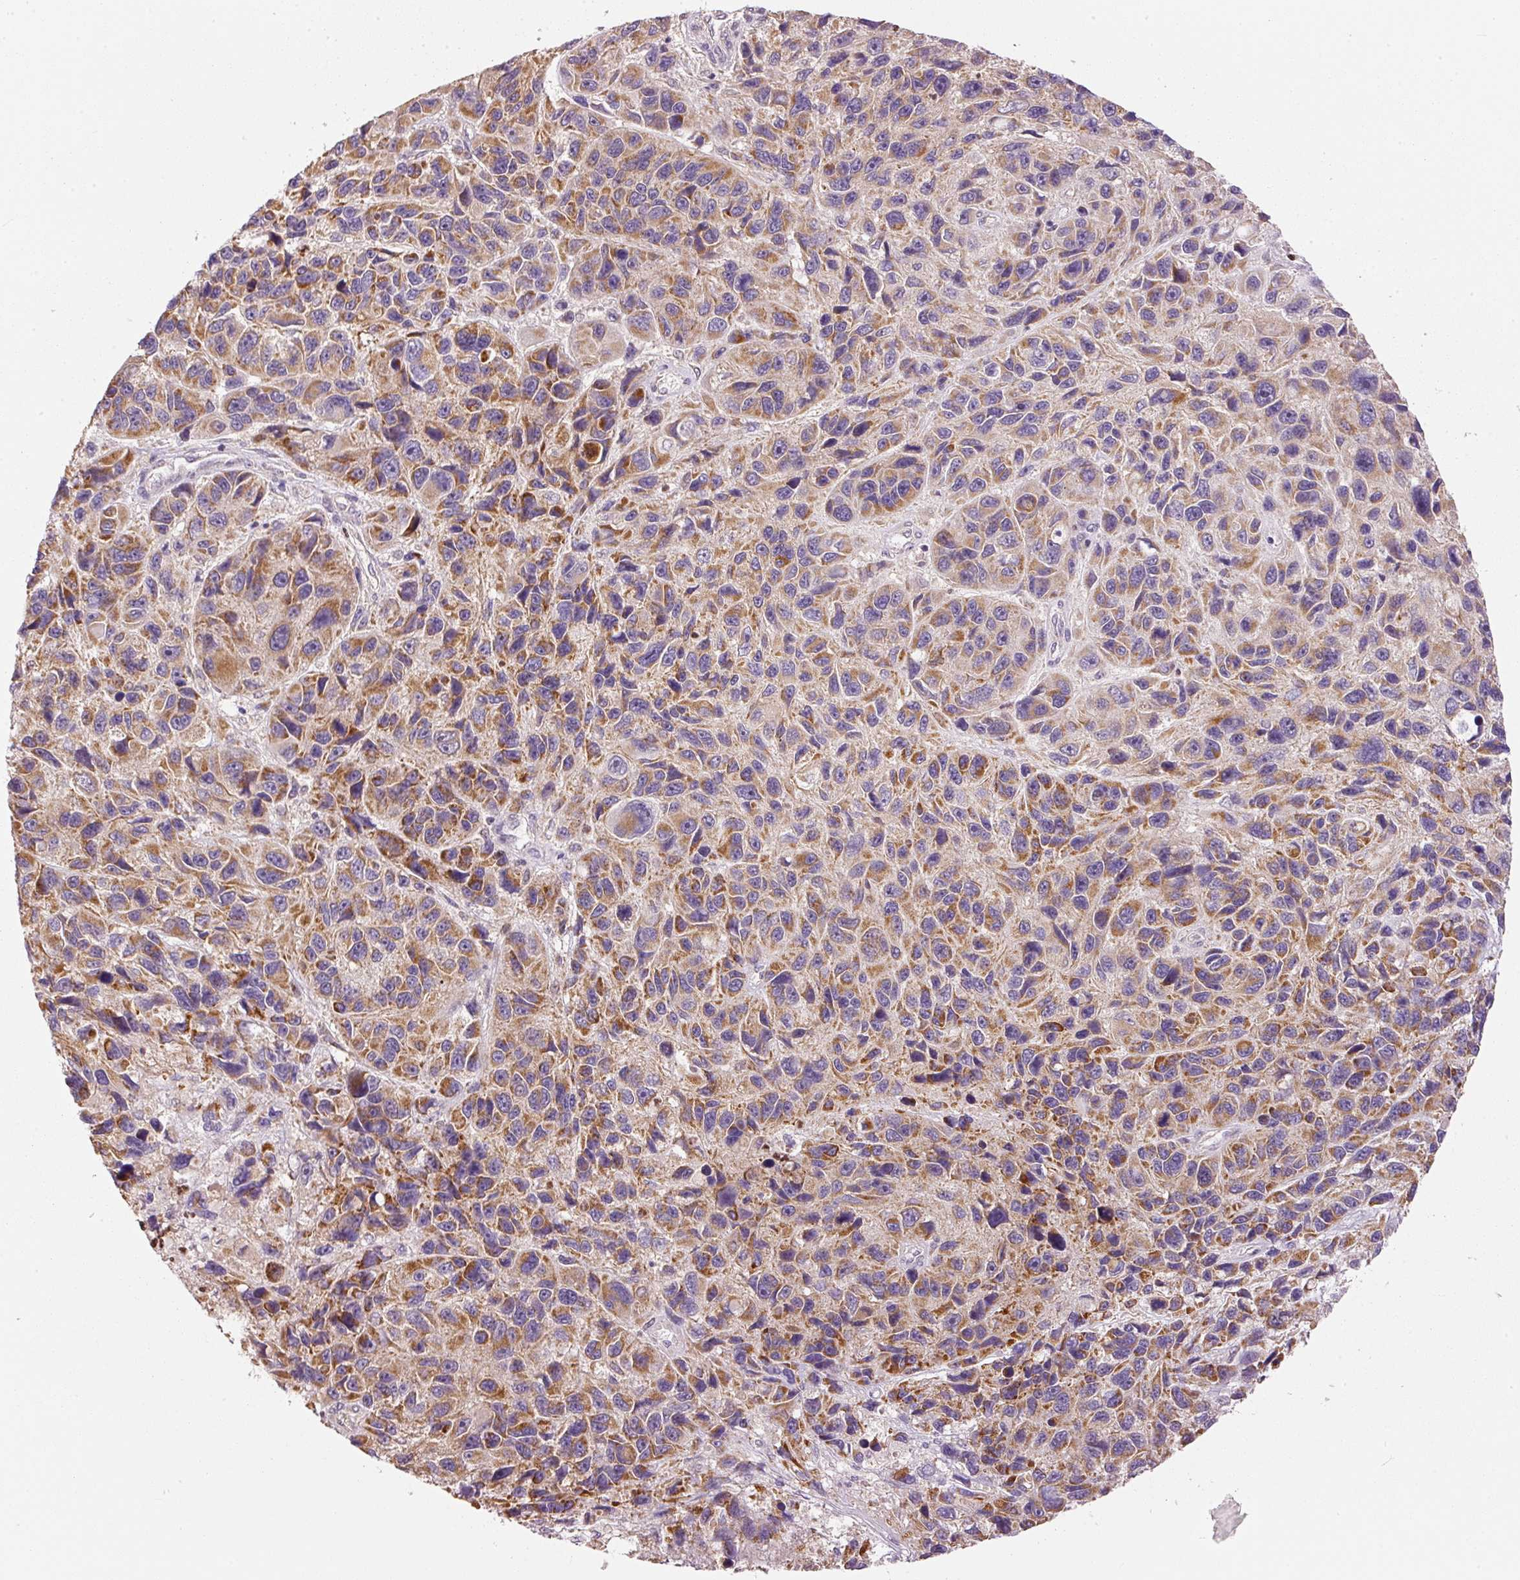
{"staining": {"intensity": "moderate", "quantity": ">75%", "location": "cytoplasmic/membranous"}, "tissue": "melanoma", "cell_type": "Tumor cells", "image_type": "cancer", "snomed": [{"axis": "morphology", "description": "Malignant melanoma, NOS"}, {"axis": "topography", "description": "Skin"}], "caption": "Protein expression analysis of malignant melanoma displays moderate cytoplasmic/membranous positivity in about >75% of tumor cells.", "gene": "MTHFD1L", "patient": {"sex": "male", "age": 53}}